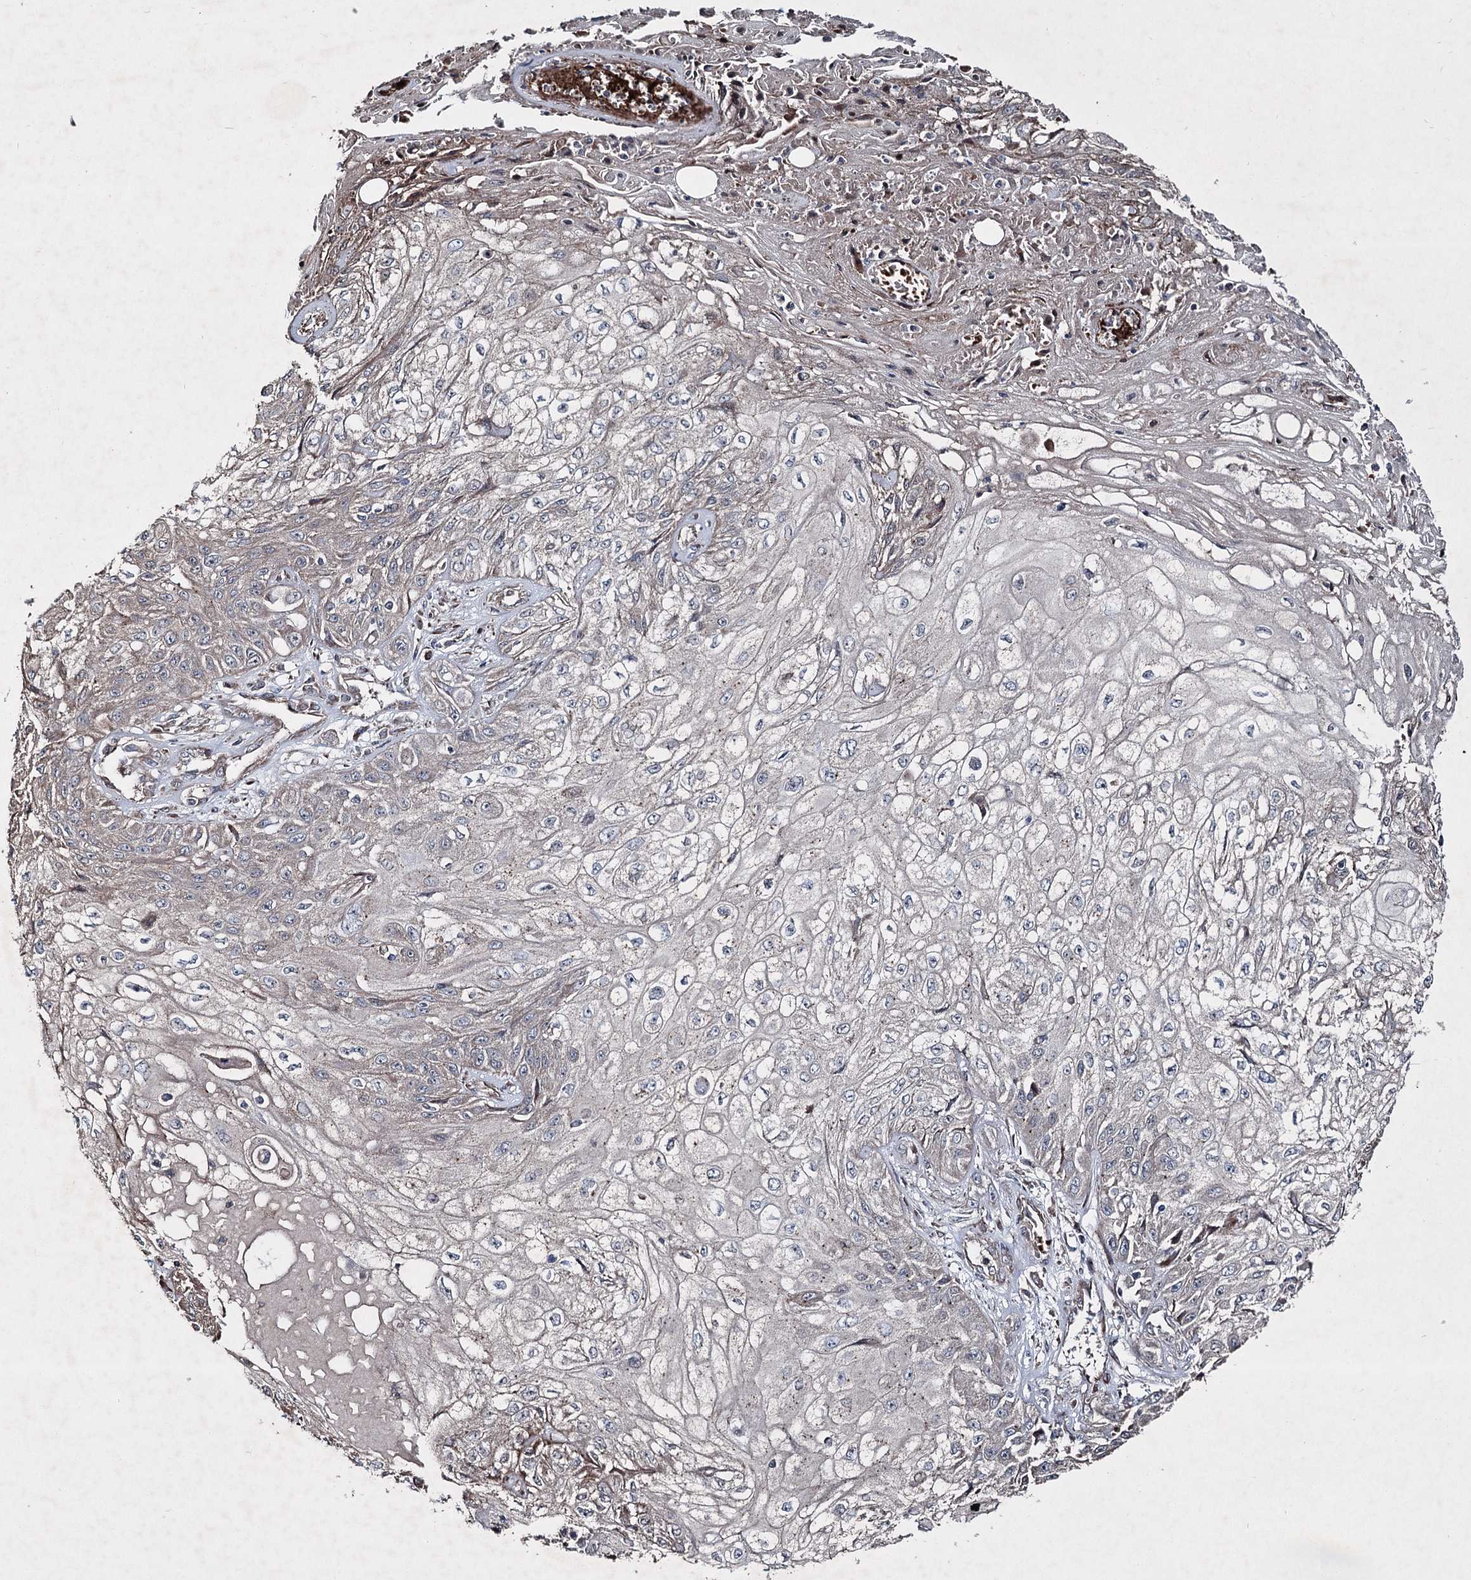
{"staining": {"intensity": "negative", "quantity": "none", "location": "none"}, "tissue": "skin cancer", "cell_type": "Tumor cells", "image_type": "cancer", "snomed": [{"axis": "morphology", "description": "Squamous cell carcinoma, NOS"}, {"axis": "morphology", "description": "Squamous cell carcinoma, metastatic, NOS"}, {"axis": "topography", "description": "Skin"}, {"axis": "topography", "description": "Lymph node"}], "caption": "Immunohistochemistry (IHC) of skin metastatic squamous cell carcinoma exhibits no positivity in tumor cells.", "gene": "SERINC5", "patient": {"sex": "male", "age": 75}}